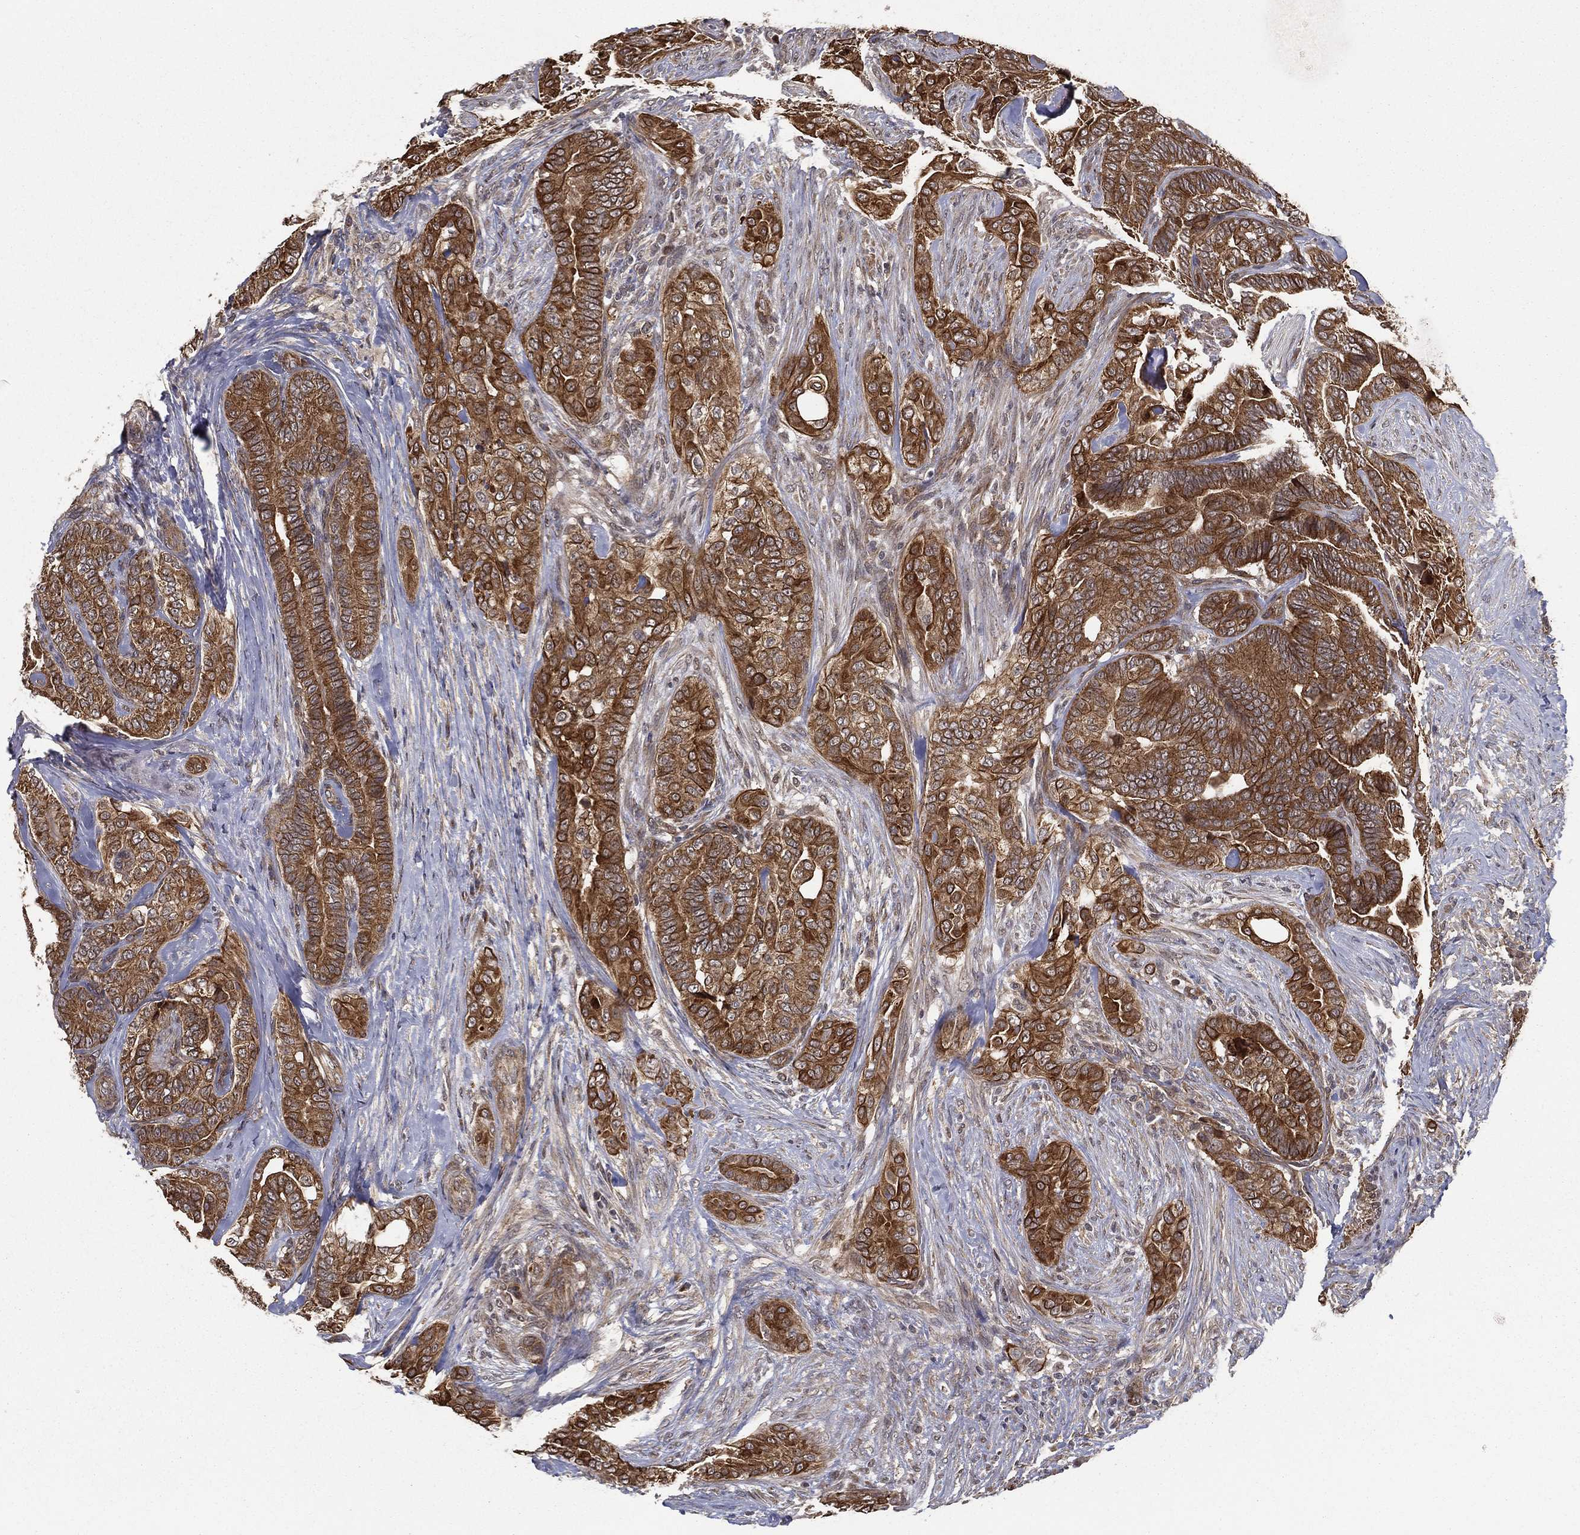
{"staining": {"intensity": "strong", "quantity": ">75%", "location": "cytoplasmic/membranous"}, "tissue": "thyroid cancer", "cell_type": "Tumor cells", "image_type": "cancer", "snomed": [{"axis": "morphology", "description": "Papillary adenocarcinoma, NOS"}, {"axis": "topography", "description": "Thyroid gland"}], "caption": "There is high levels of strong cytoplasmic/membranous staining in tumor cells of papillary adenocarcinoma (thyroid), as demonstrated by immunohistochemical staining (brown color).", "gene": "UACA", "patient": {"sex": "male", "age": 61}}